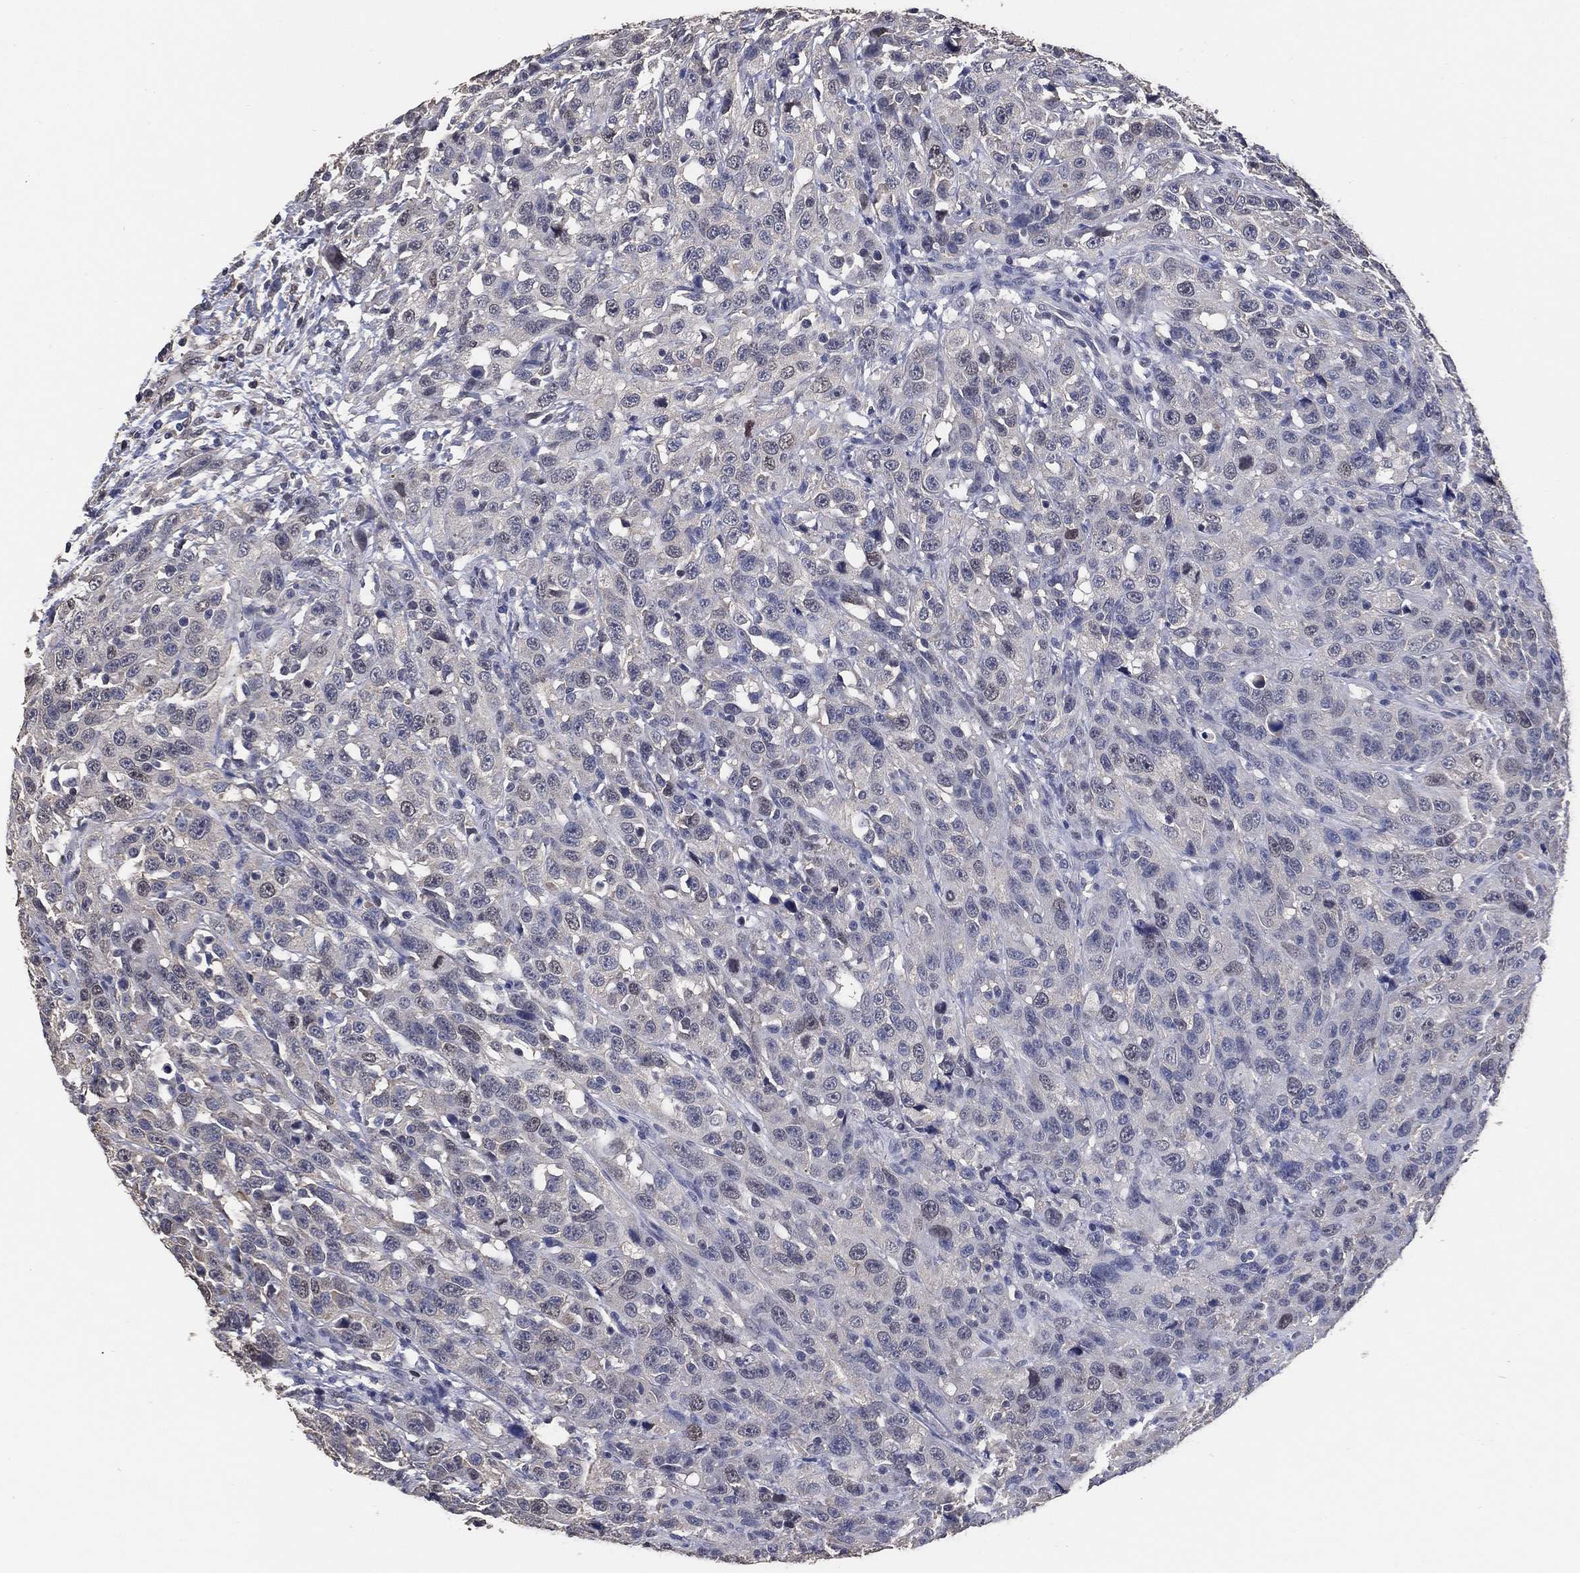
{"staining": {"intensity": "weak", "quantity": "<25%", "location": "nuclear"}, "tissue": "urothelial cancer", "cell_type": "Tumor cells", "image_type": "cancer", "snomed": [{"axis": "morphology", "description": "Urothelial carcinoma, NOS"}, {"axis": "morphology", "description": "Urothelial carcinoma, High grade"}, {"axis": "topography", "description": "Urinary bladder"}], "caption": "This is an immunohistochemistry histopathology image of transitional cell carcinoma. There is no staining in tumor cells.", "gene": "KLK5", "patient": {"sex": "female", "age": 73}}